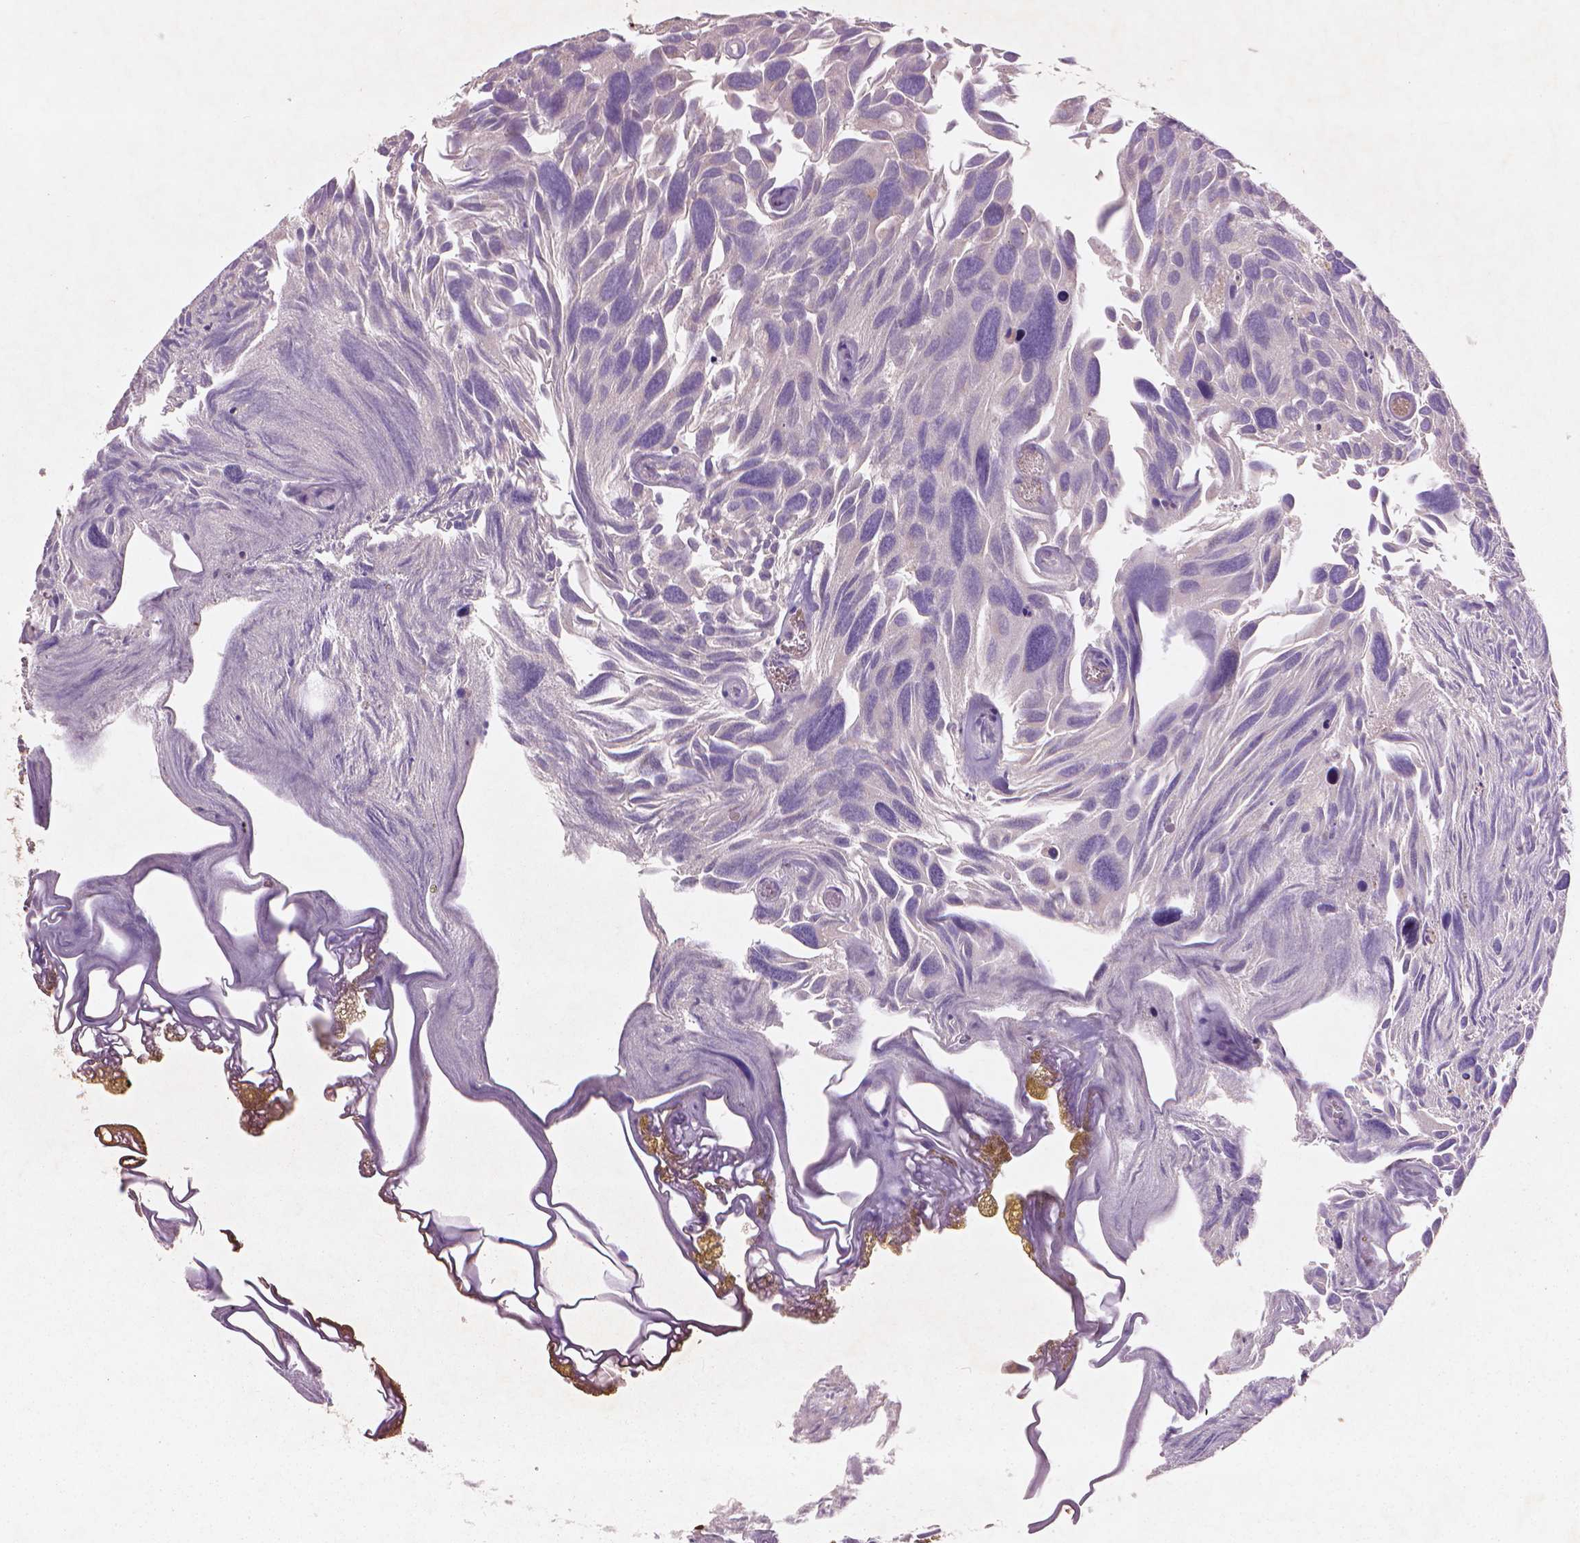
{"staining": {"intensity": "moderate", "quantity": "25%-75%", "location": "cytoplasmic/membranous"}, "tissue": "urothelial cancer", "cell_type": "Tumor cells", "image_type": "cancer", "snomed": [{"axis": "morphology", "description": "Urothelial carcinoma, Low grade"}, {"axis": "topography", "description": "Urinary bladder"}], "caption": "Moderate cytoplasmic/membranous staining for a protein is identified in approximately 25%-75% of tumor cells of urothelial cancer using immunohistochemistry (IHC).", "gene": "NLRX1", "patient": {"sex": "female", "age": 69}}